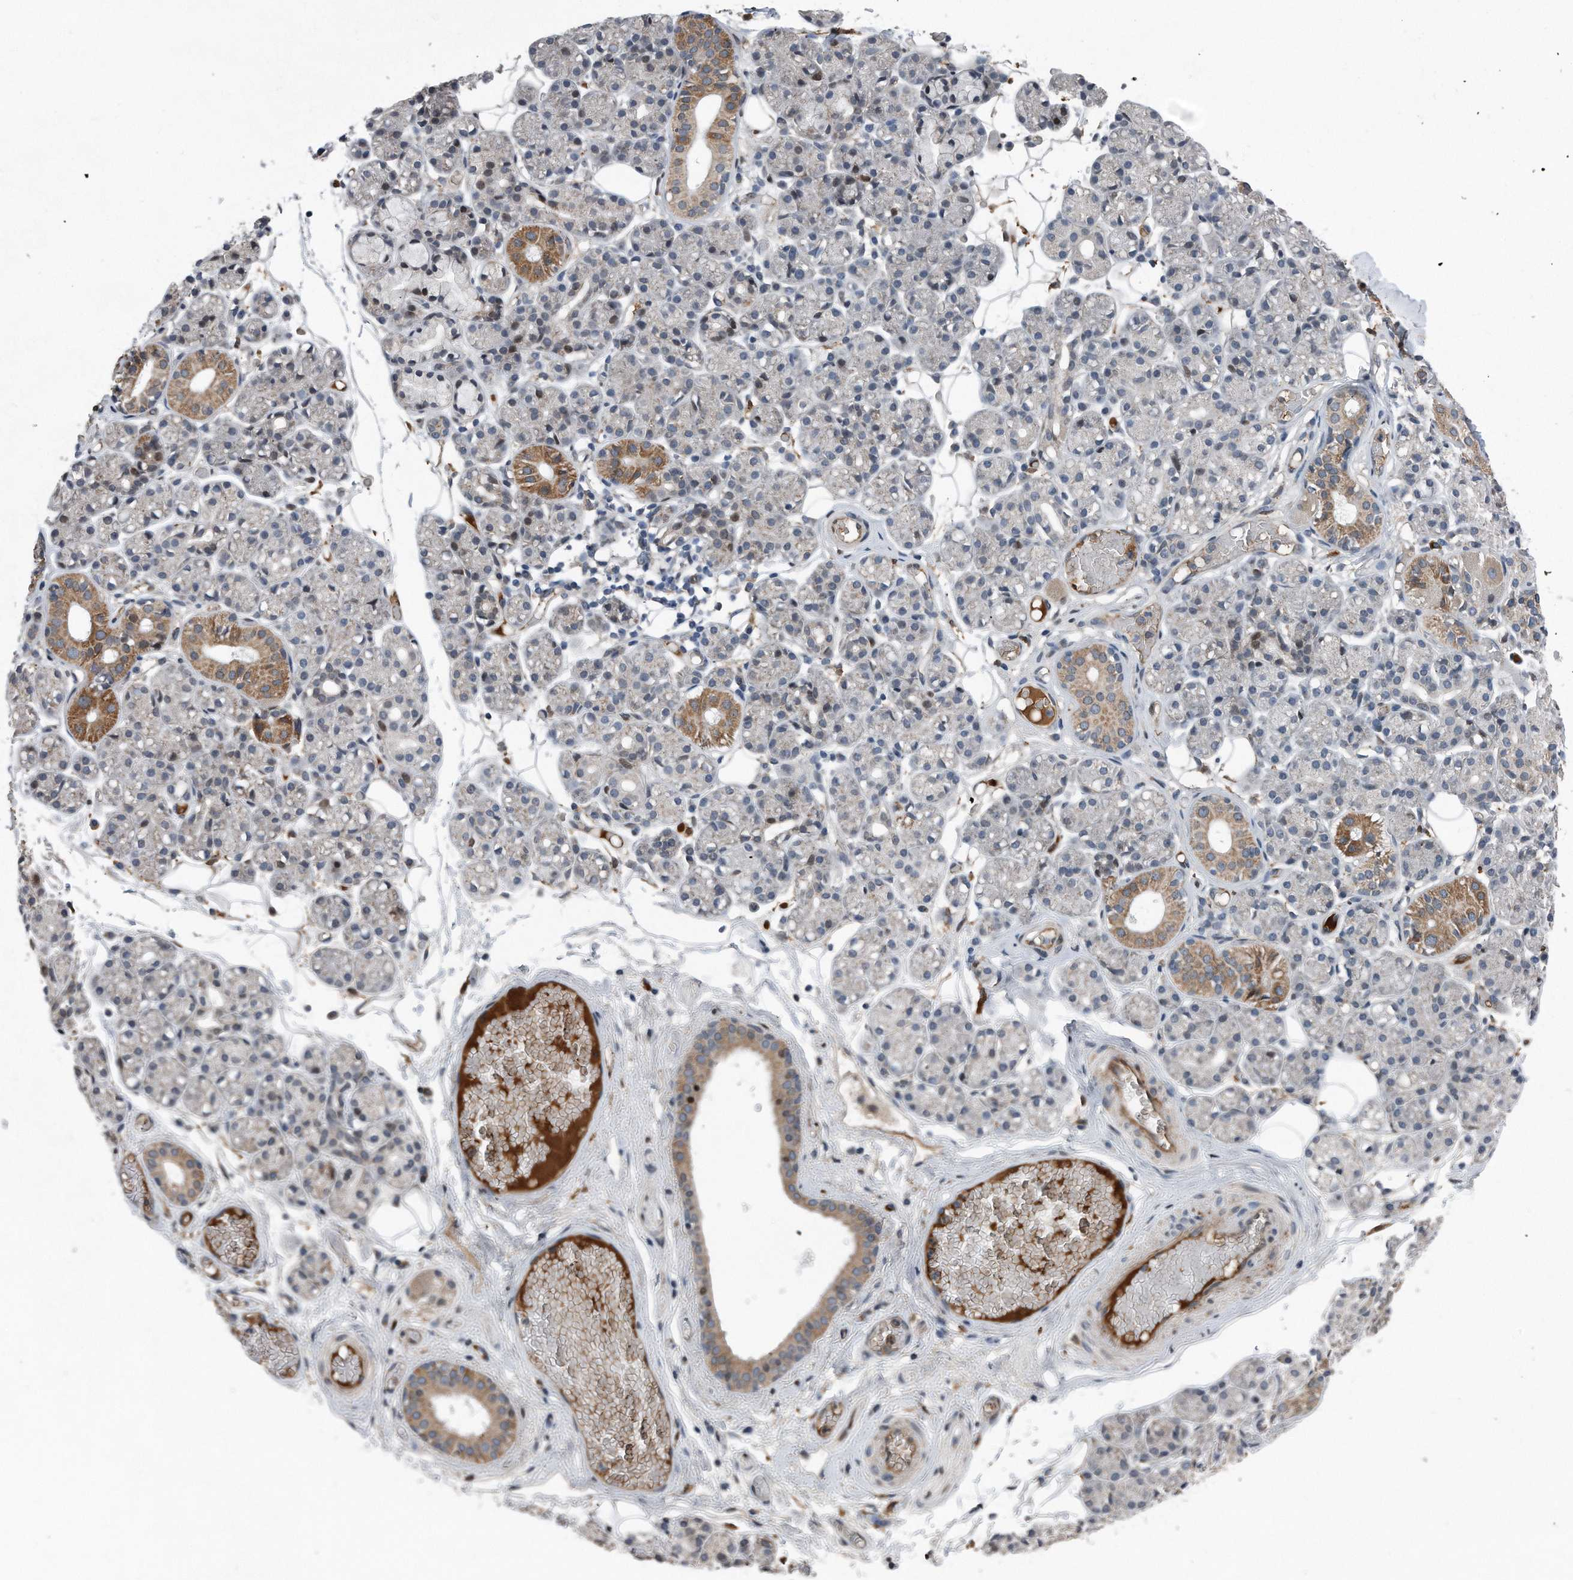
{"staining": {"intensity": "moderate", "quantity": "<25%", "location": "cytoplasmic/membranous"}, "tissue": "salivary gland", "cell_type": "Glandular cells", "image_type": "normal", "snomed": [{"axis": "morphology", "description": "Normal tissue, NOS"}, {"axis": "topography", "description": "Salivary gland"}], "caption": "An image showing moderate cytoplasmic/membranous positivity in about <25% of glandular cells in benign salivary gland, as visualized by brown immunohistochemical staining.", "gene": "DST", "patient": {"sex": "male", "age": 63}}